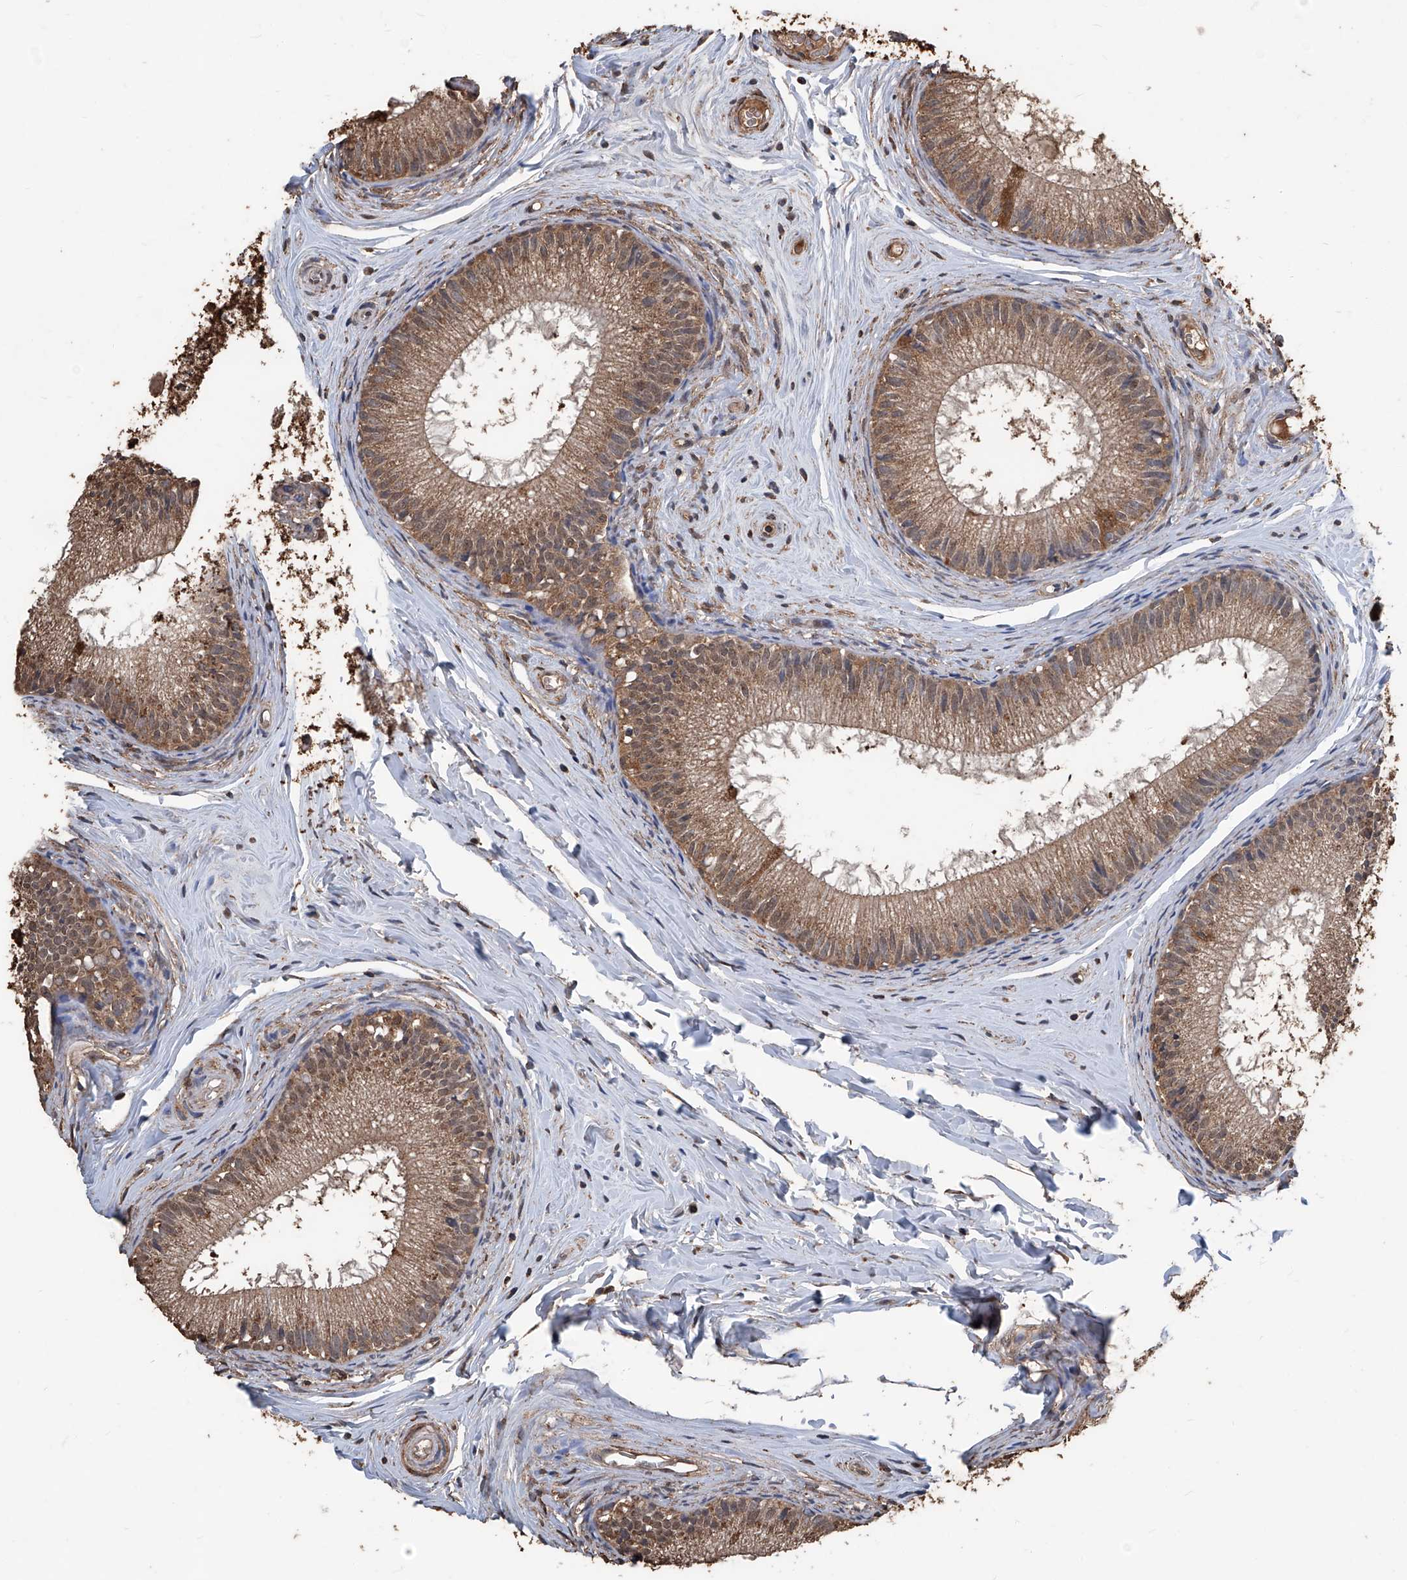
{"staining": {"intensity": "moderate", "quantity": ">75%", "location": "cytoplasmic/membranous"}, "tissue": "epididymis", "cell_type": "Glandular cells", "image_type": "normal", "snomed": [{"axis": "morphology", "description": "Normal tissue, NOS"}, {"axis": "topography", "description": "Epididymis"}], "caption": "Epididymis stained for a protein (brown) exhibits moderate cytoplasmic/membranous positive positivity in approximately >75% of glandular cells.", "gene": "STARD7", "patient": {"sex": "male", "age": 34}}